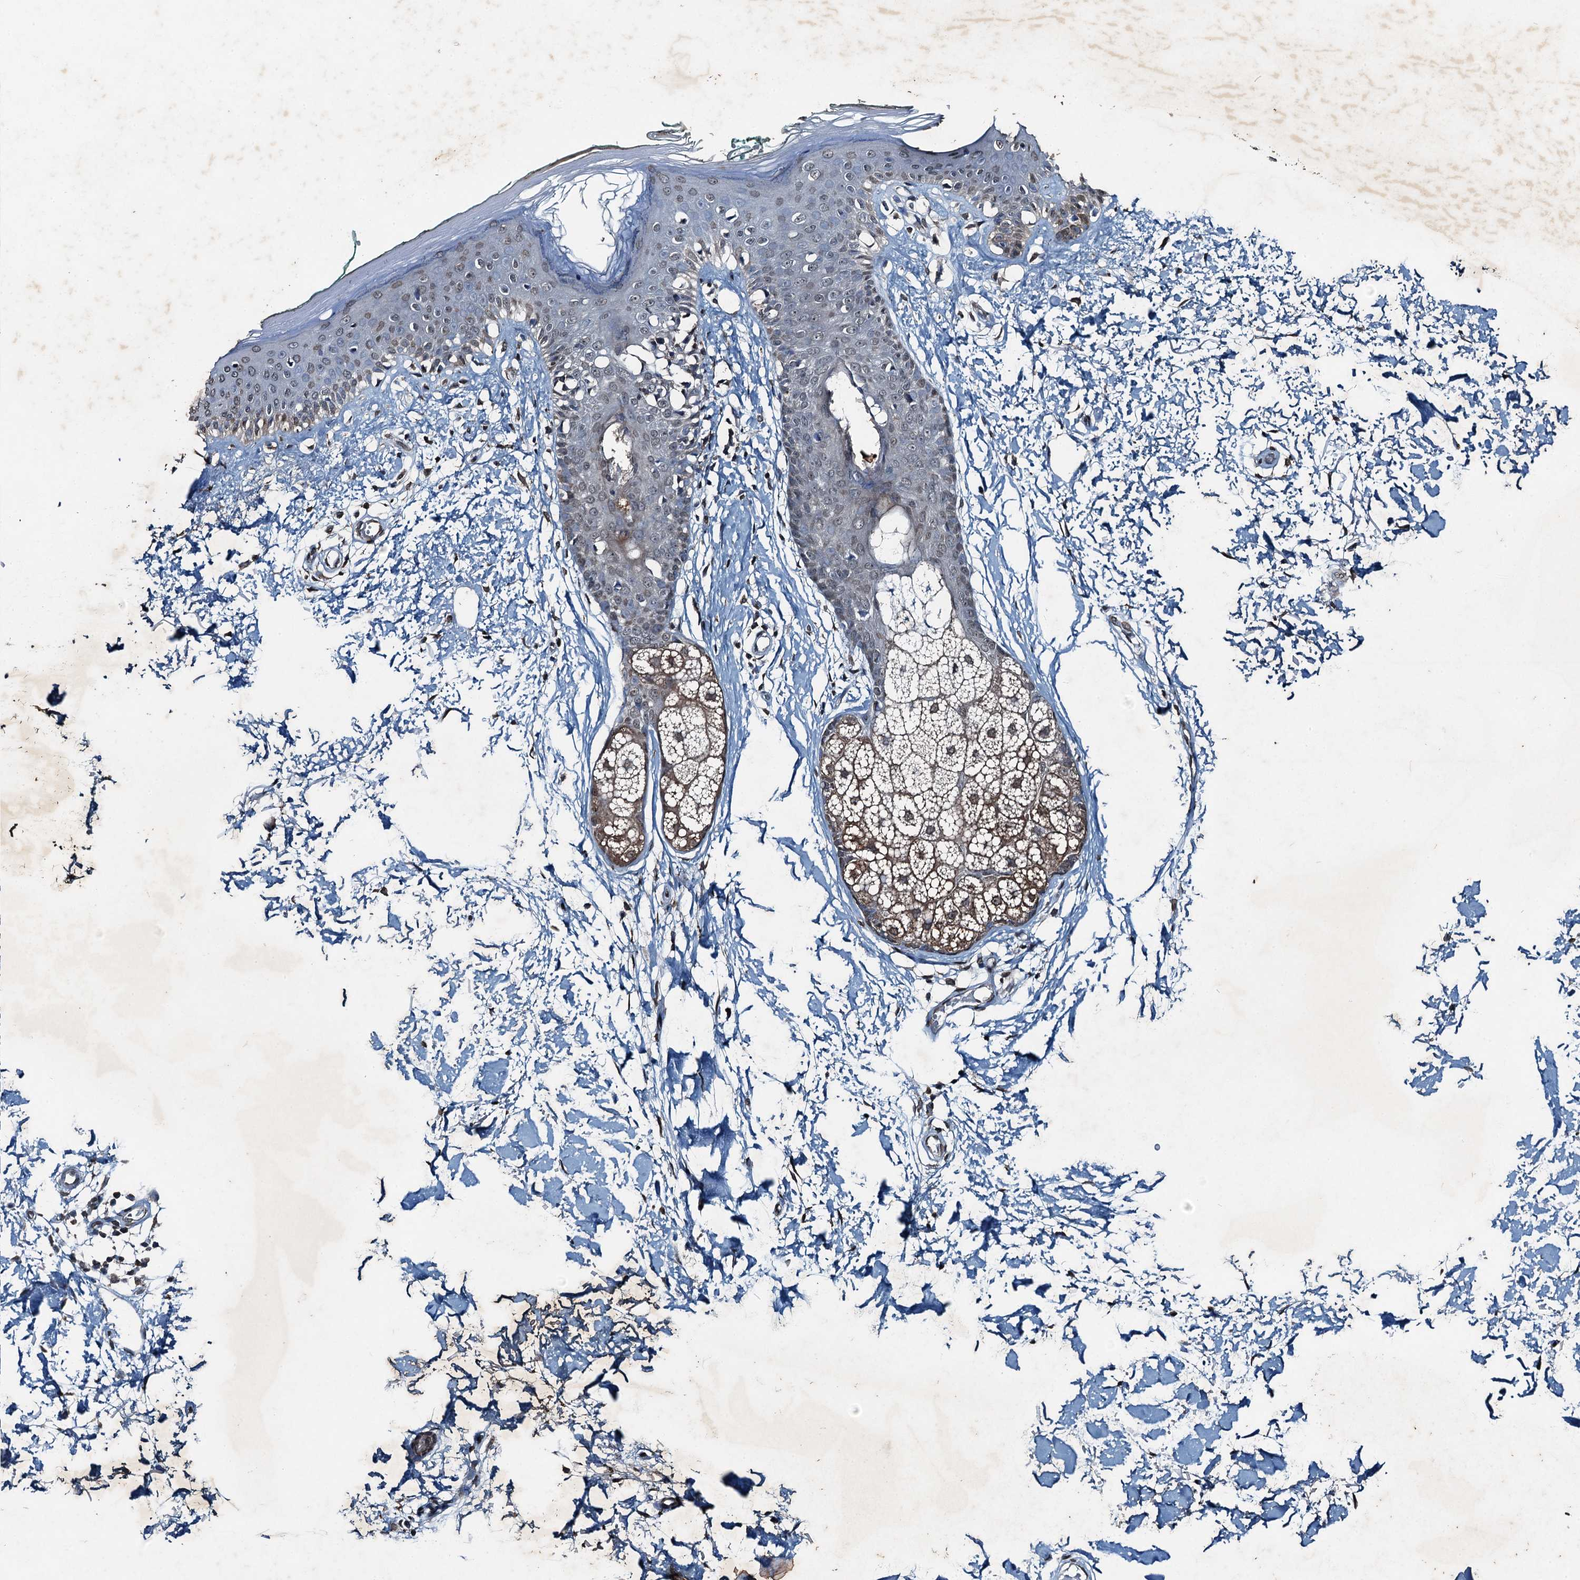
{"staining": {"intensity": "negative", "quantity": "none", "location": "none"}, "tissue": "skin", "cell_type": "Fibroblasts", "image_type": "normal", "snomed": [{"axis": "morphology", "description": "Normal tissue, NOS"}, {"axis": "topography", "description": "Skin"}], "caption": "Photomicrograph shows no significant protein positivity in fibroblasts of normal skin.", "gene": "TCTN1", "patient": {"sex": "male", "age": 62}}